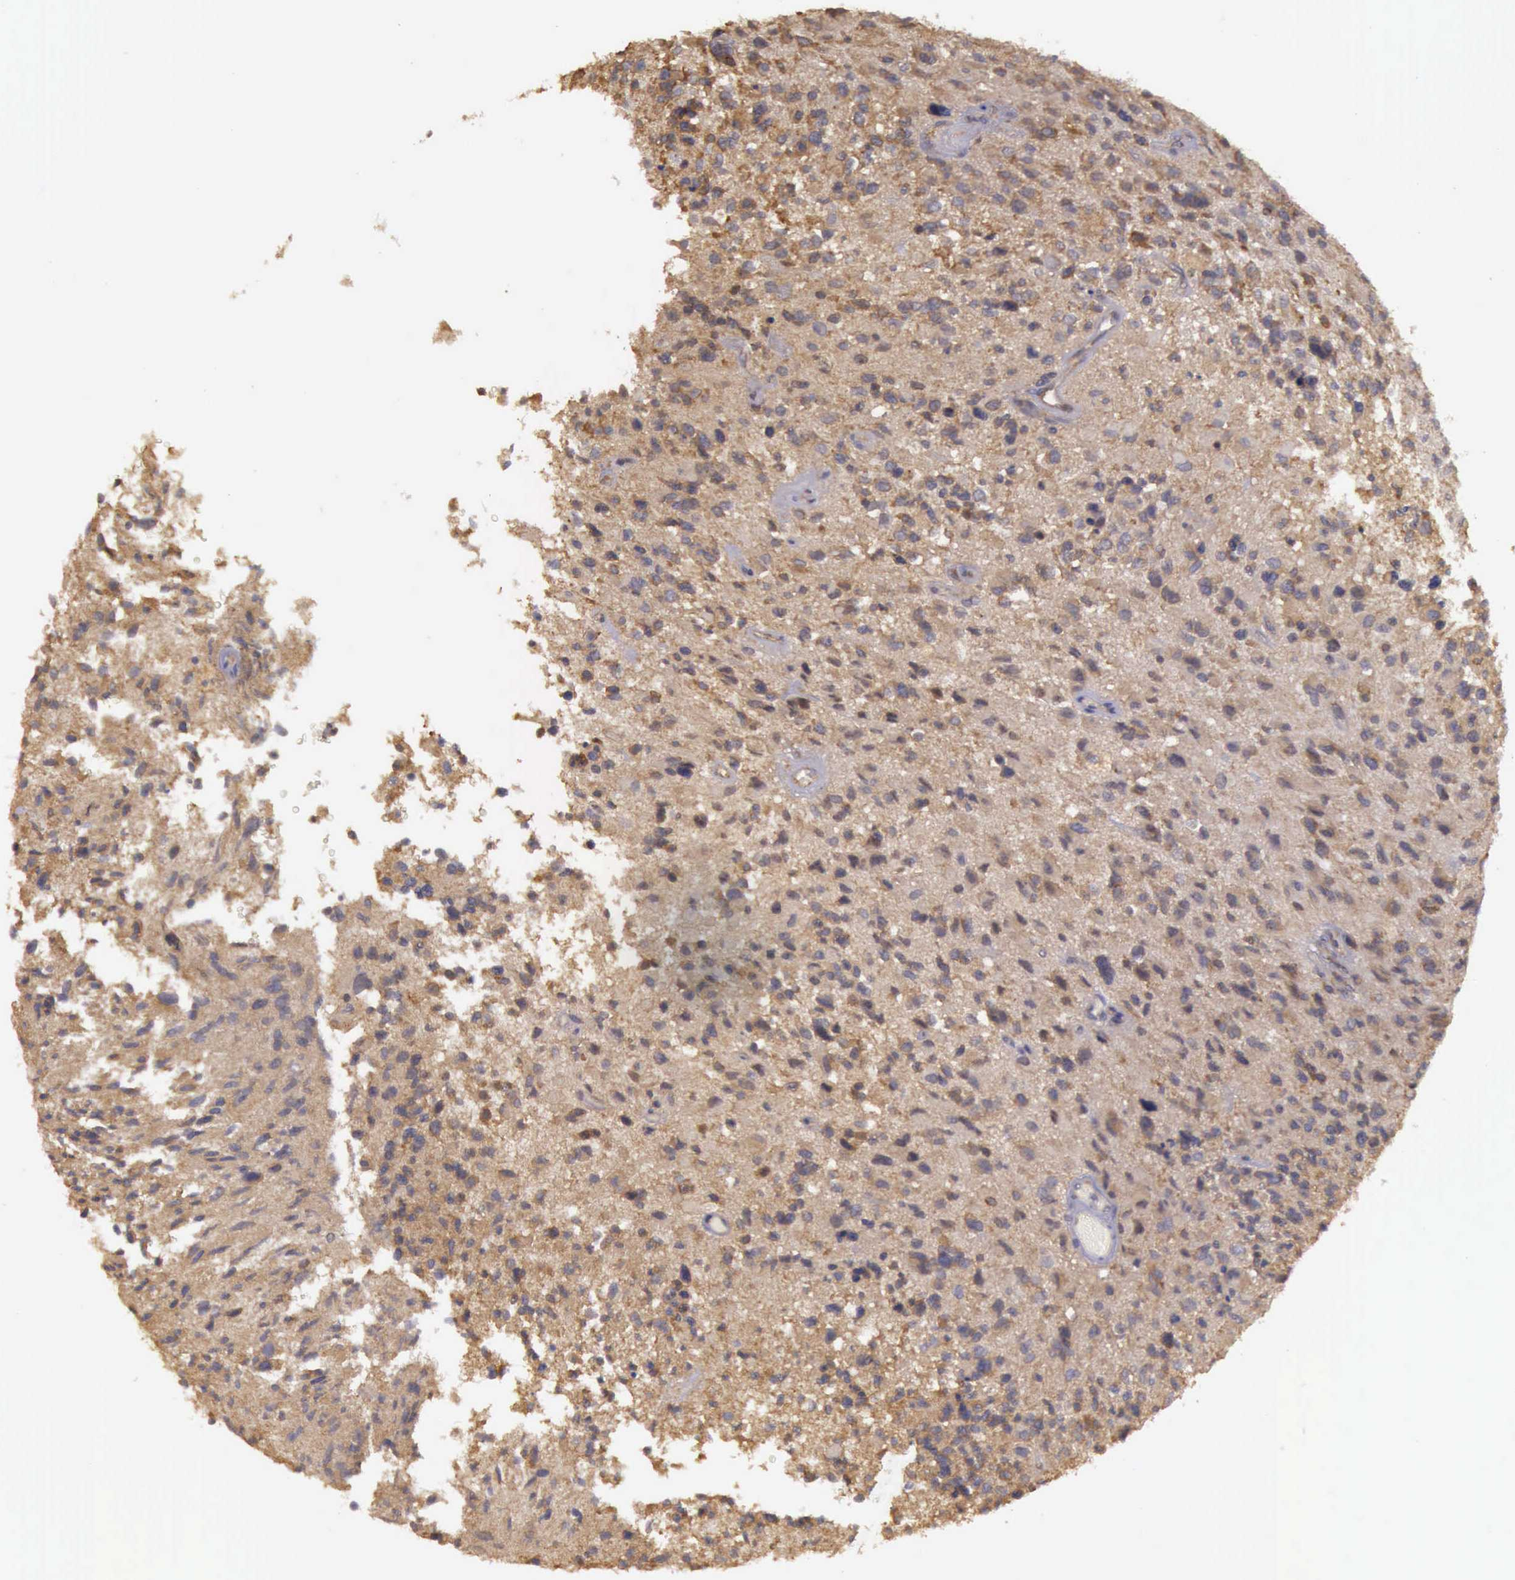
{"staining": {"intensity": "moderate", "quantity": ">75%", "location": "cytoplasmic/membranous"}, "tissue": "glioma", "cell_type": "Tumor cells", "image_type": "cancer", "snomed": [{"axis": "morphology", "description": "Glioma, malignant, High grade"}, {"axis": "topography", "description": "Brain"}], "caption": "An immunohistochemistry (IHC) histopathology image of neoplastic tissue is shown. Protein staining in brown shows moderate cytoplasmic/membranous positivity in malignant glioma (high-grade) within tumor cells.", "gene": "EIF5", "patient": {"sex": "male", "age": 69}}